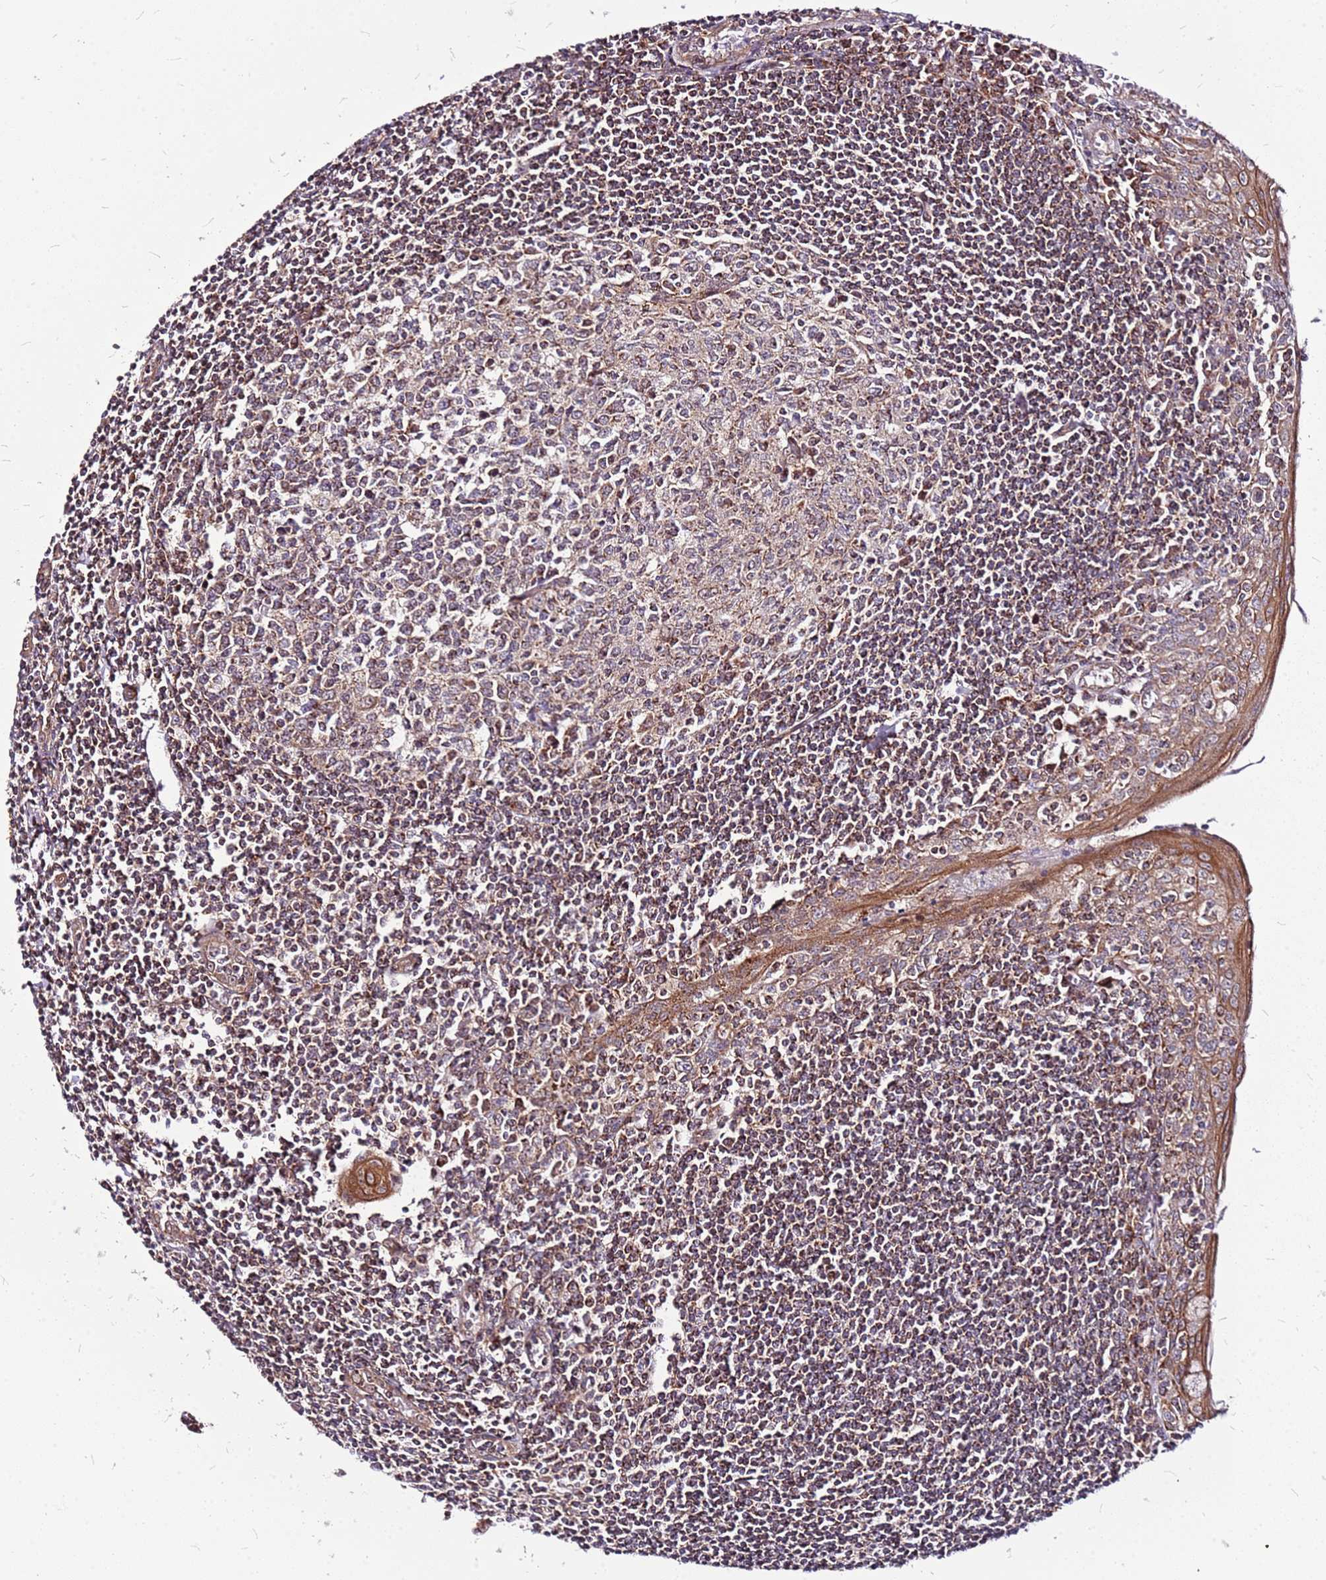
{"staining": {"intensity": "strong", "quantity": "25%-75%", "location": "cytoplasmic/membranous"}, "tissue": "tonsil", "cell_type": "Germinal center cells", "image_type": "normal", "snomed": [{"axis": "morphology", "description": "Normal tissue, NOS"}, {"axis": "topography", "description": "Tonsil"}], "caption": "Immunohistochemistry (IHC) photomicrograph of normal tonsil: human tonsil stained using IHC exhibits high levels of strong protein expression localized specifically in the cytoplasmic/membranous of germinal center cells, appearing as a cytoplasmic/membranous brown color.", "gene": "OR51T1", "patient": {"sex": "male", "age": 27}}